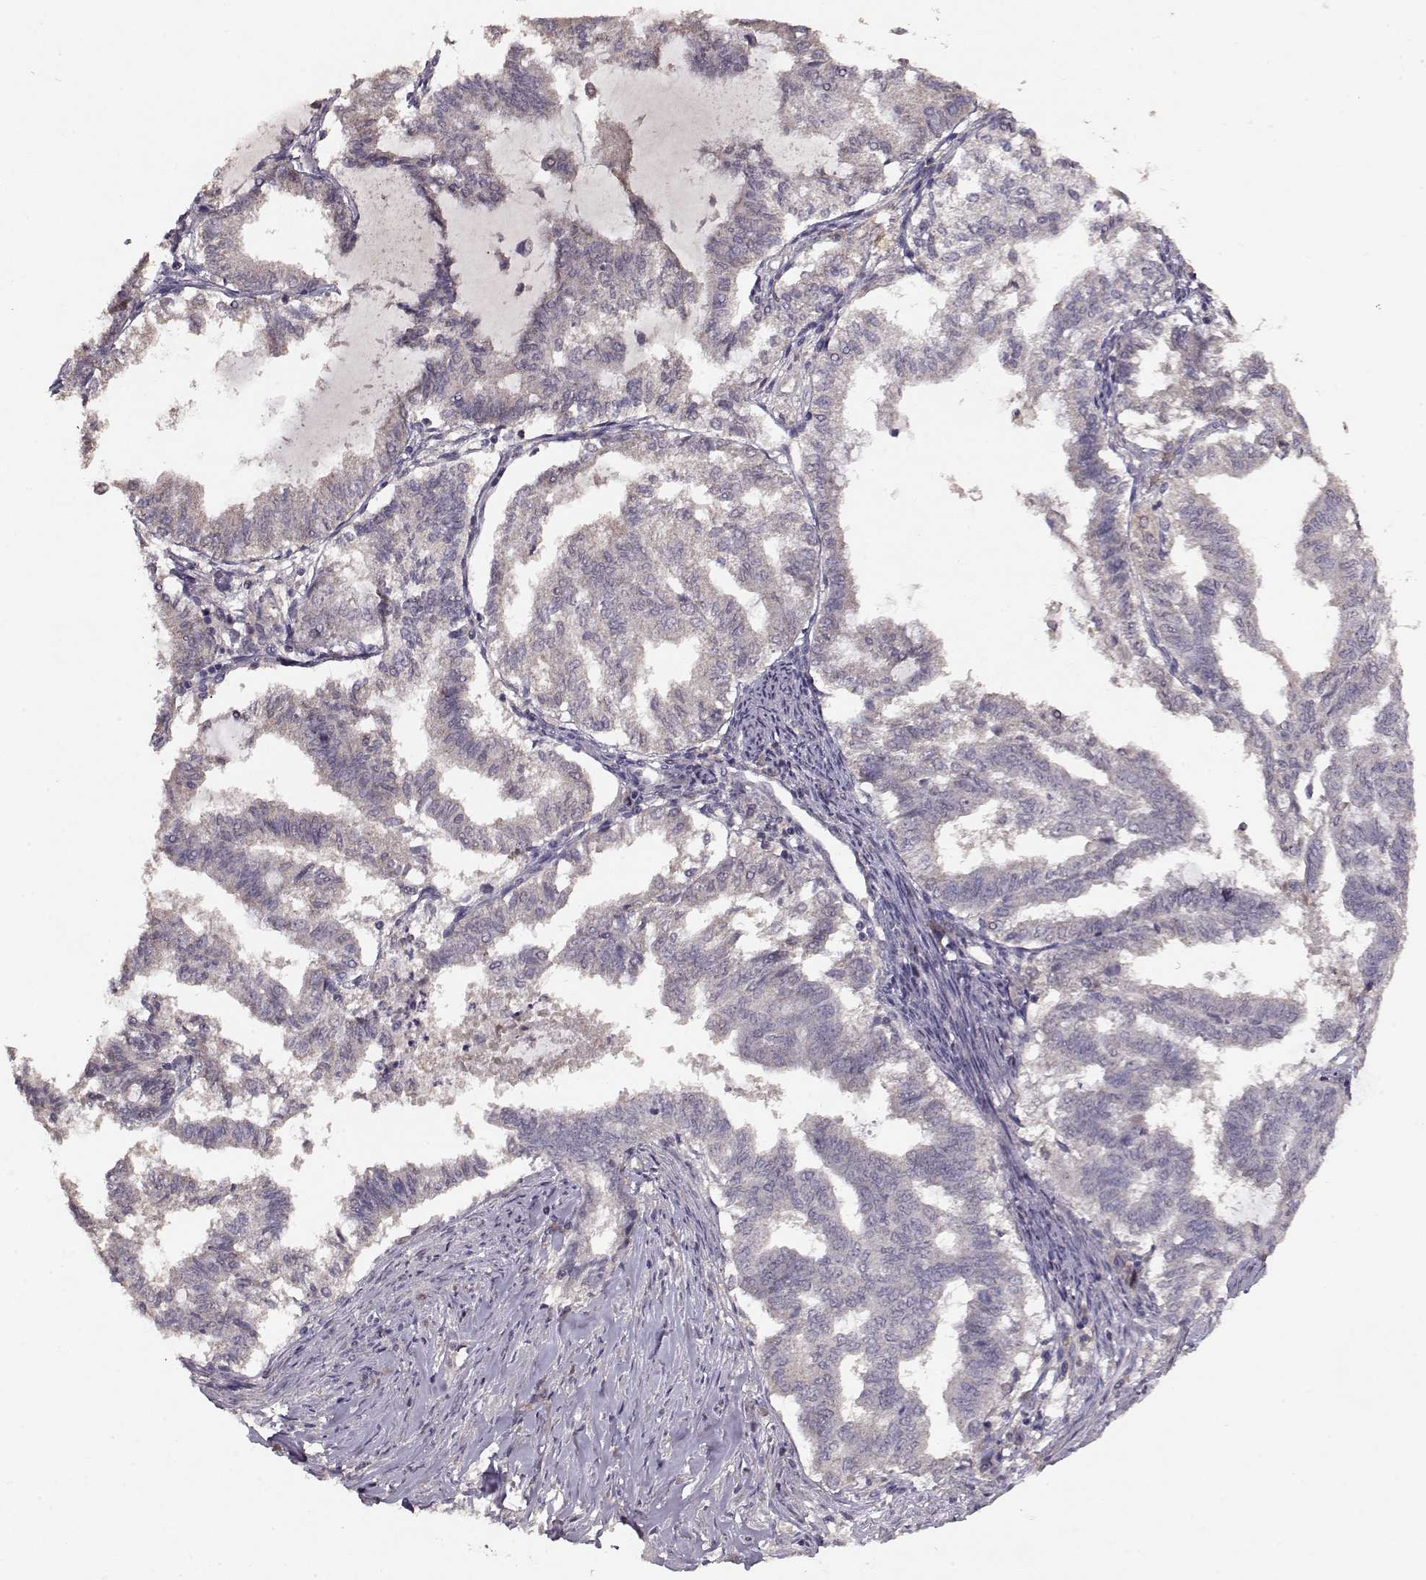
{"staining": {"intensity": "negative", "quantity": "none", "location": "none"}, "tissue": "endometrial cancer", "cell_type": "Tumor cells", "image_type": "cancer", "snomed": [{"axis": "morphology", "description": "Adenocarcinoma, NOS"}, {"axis": "topography", "description": "Endometrium"}], "caption": "Tumor cells are negative for brown protein staining in endometrial cancer.", "gene": "PMCH", "patient": {"sex": "female", "age": 79}}